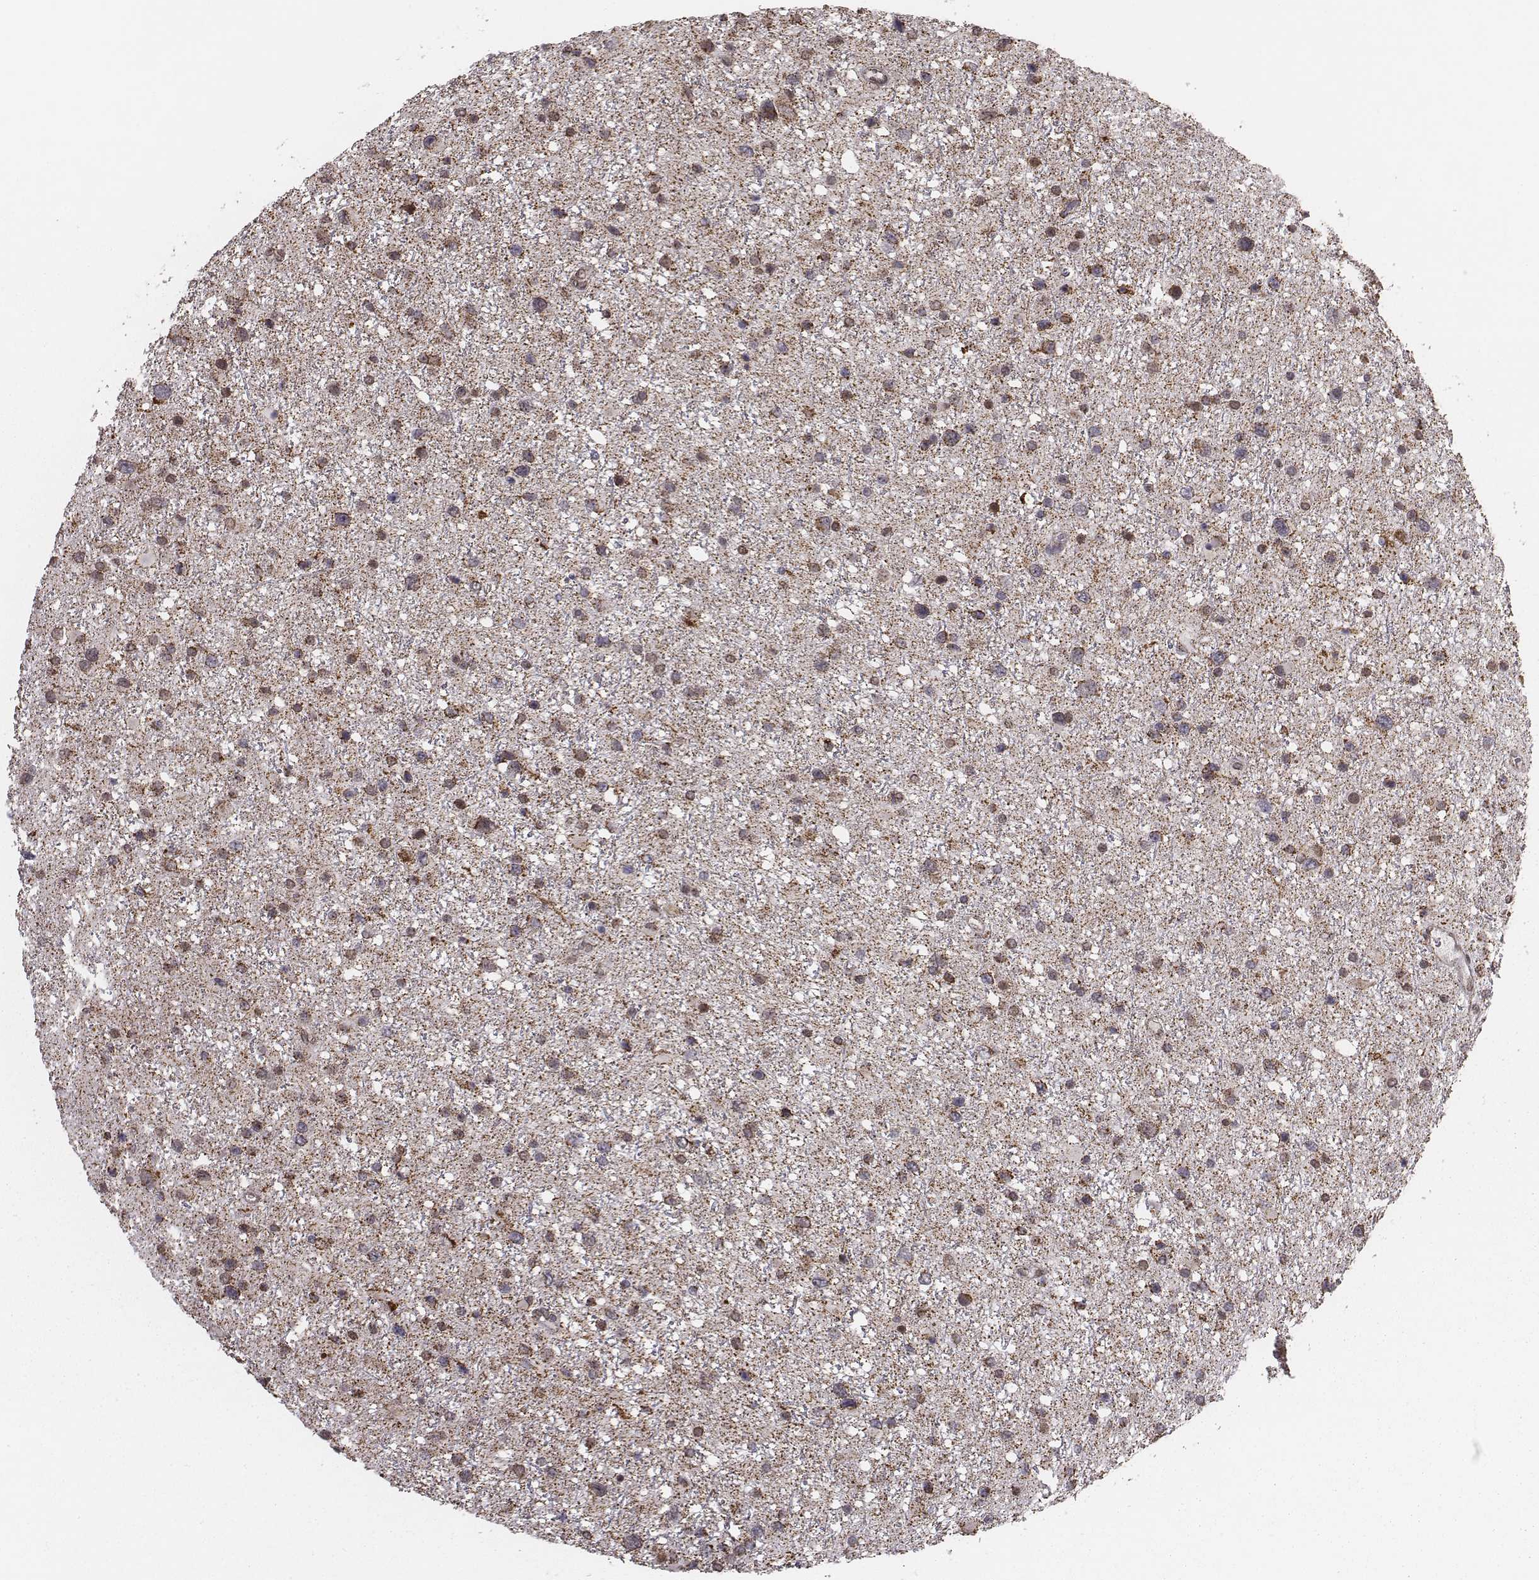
{"staining": {"intensity": "moderate", "quantity": "<25%", "location": "cytoplasmic/membranous"}, "tissue": "glioma", "cell_type": "Tumor cells", "image_type": "cancer", "snomed": [{"axis": "morphology", "description": "Glioma, malignant, Low grade"}, {"axis": "topography", "description": "Brain"}], "caption": "IHC staining of glioma, which displays low levels of moderate cytoplasmic/membranous expression in approximately <25% of tumor cells indicating moderate cytoplasmic/membranous protein expression. The staining was performed using DAB (brown) for protein detection and nuclei were counterstained in hematoxylin (blue).", "gene": "ACOT2", "patient": {"sex": "female", "age": 32}}